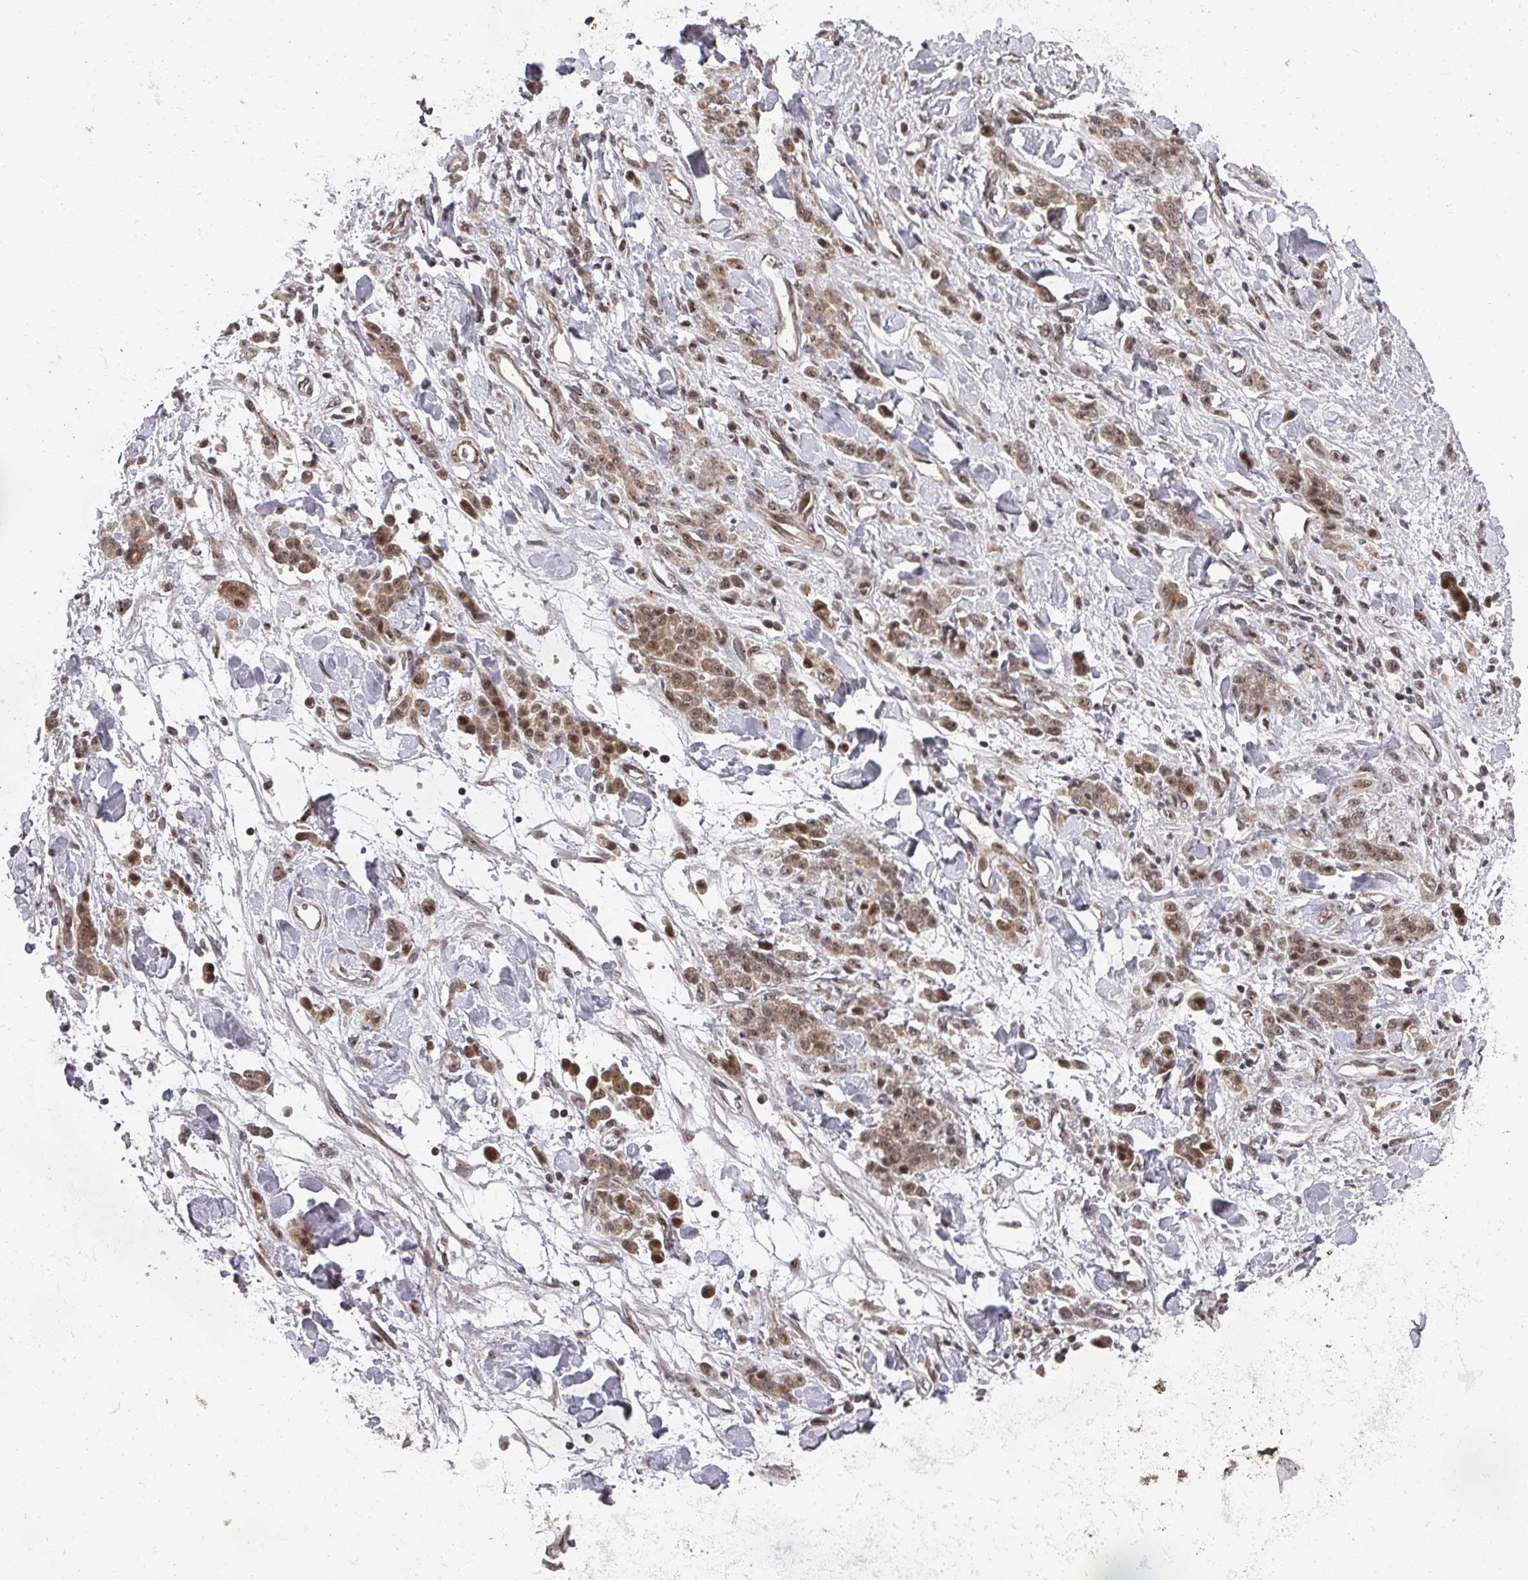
{"staining": {"intensity": "moderate", "quantity": ">75%", "location": "cytoplasmic/membranous,nuclear"}, "tissue": "stomach cancer", "cell_type": "Tumor cells", "image_type": "cancer", "snomed": [{"axis": "morphology", "description": "Normal tissue, NOS"}, {"axis": "morphology", "description": "Adenocarcinoma, NOS"}, {"axis": "topography", "description": "Stomach"}], "caption": "Human stomach cancer stained with a brown dye exhibits moderate cytoplasmic/membranous and nuclear positive positivity in about >75% of tumor cells.", "gene": "KIF1C", "patient": {"sex": "male", "age": 82}}